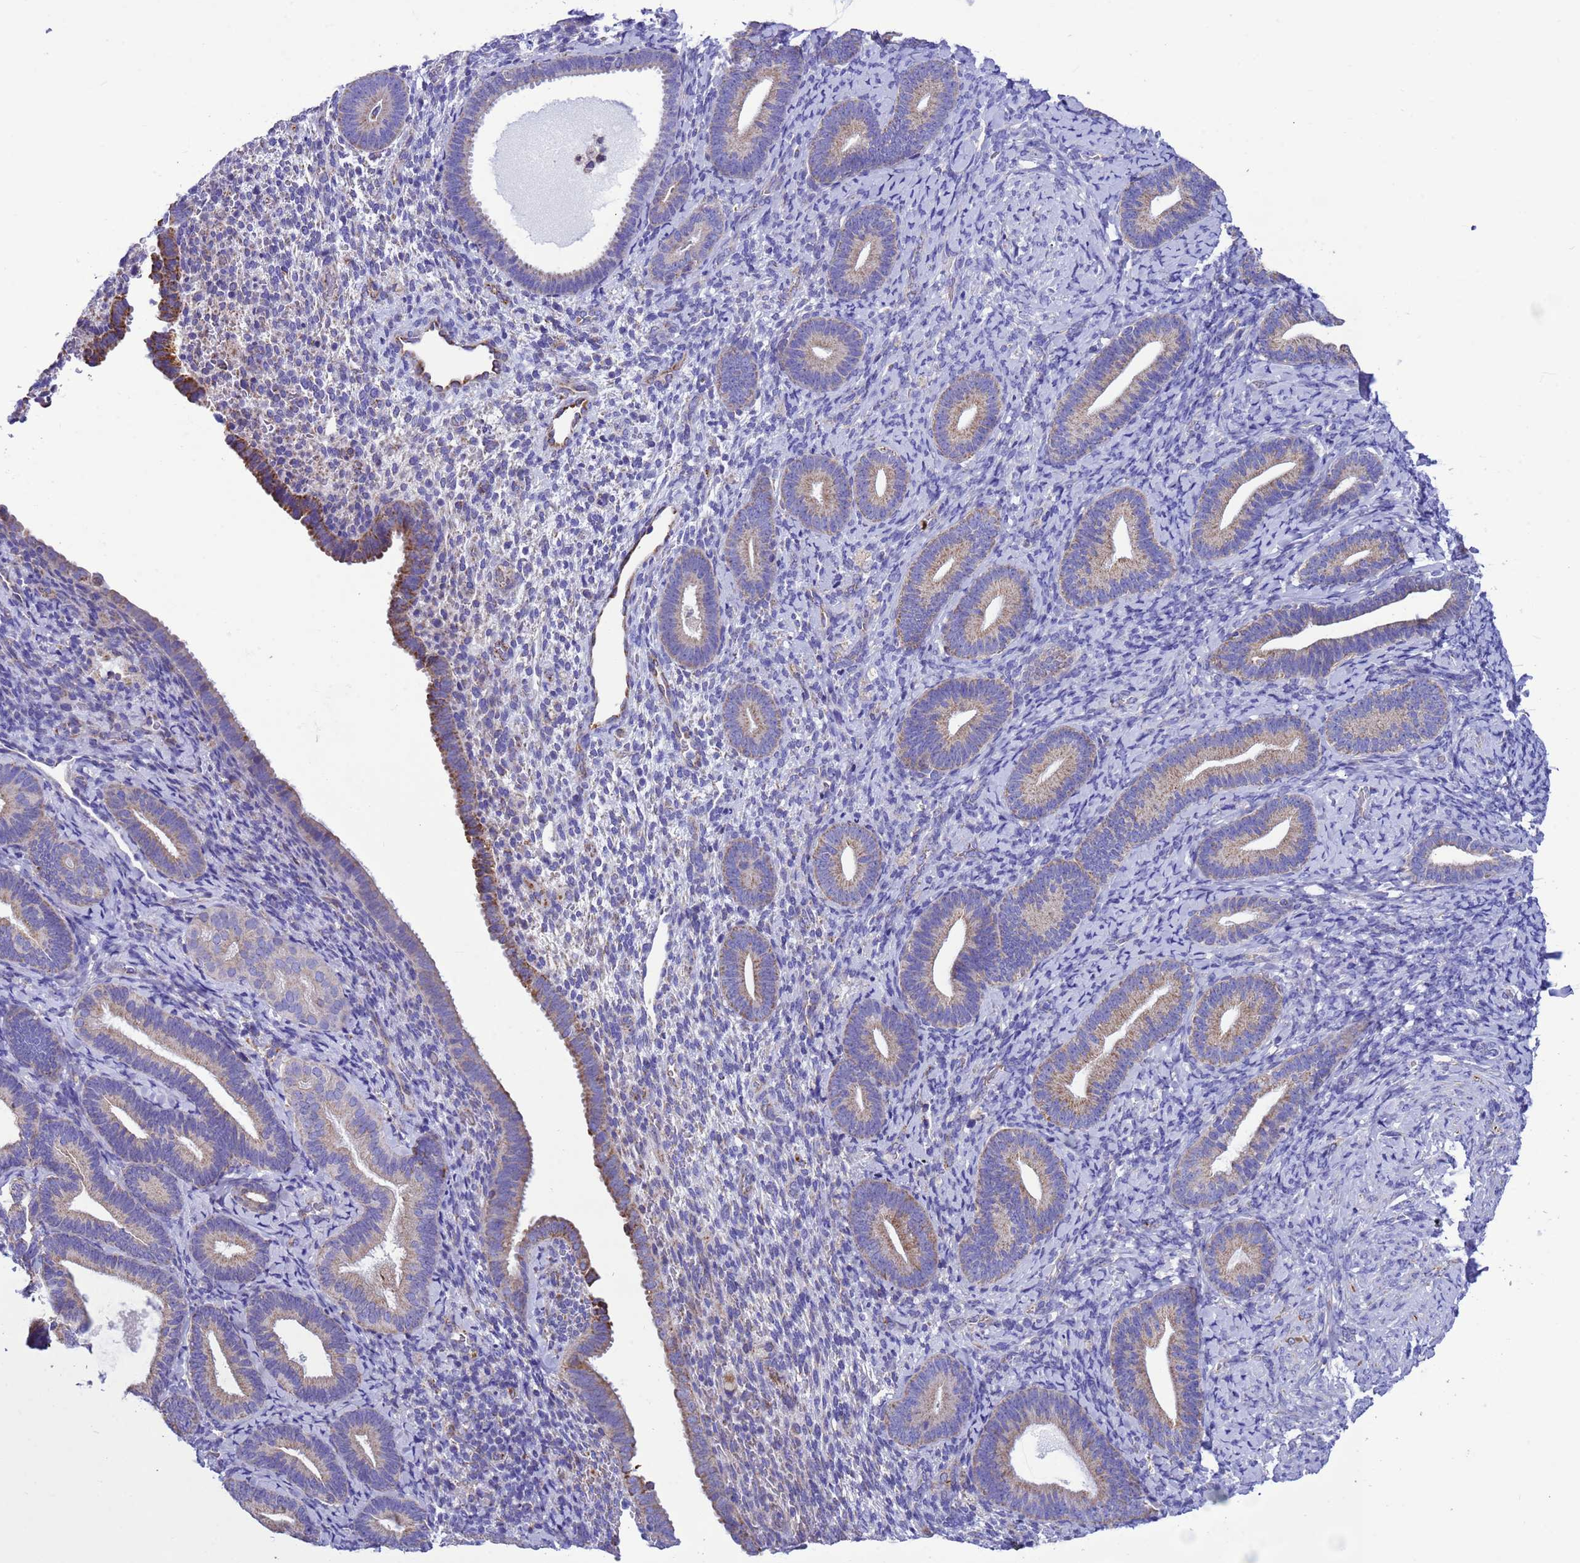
{"staining": {"intensity": "negative", "quantity": "none", "location": "none"}, "tissue": "endometrium", "cell_type": "Cells in endometrial stroma", "image_type": "normal", "snomed": [{"axis": "morphology", "description": "Normal tissue, NOS"}, {"axis": "topography", "description": "Endometrium"}], "caption": "An image of endometrium stained for a protein reveals no brown staining in cells in endometrial stroma. The staining was performed using DAB (3,3'-diaminobenzidine) to visualize the protein expression in brown, while the nuclei were stained in blue with hematoxylin (Magnification: 20x).", "gene": "CCDC191", "patient": {"sex": "female", "age": 65}}